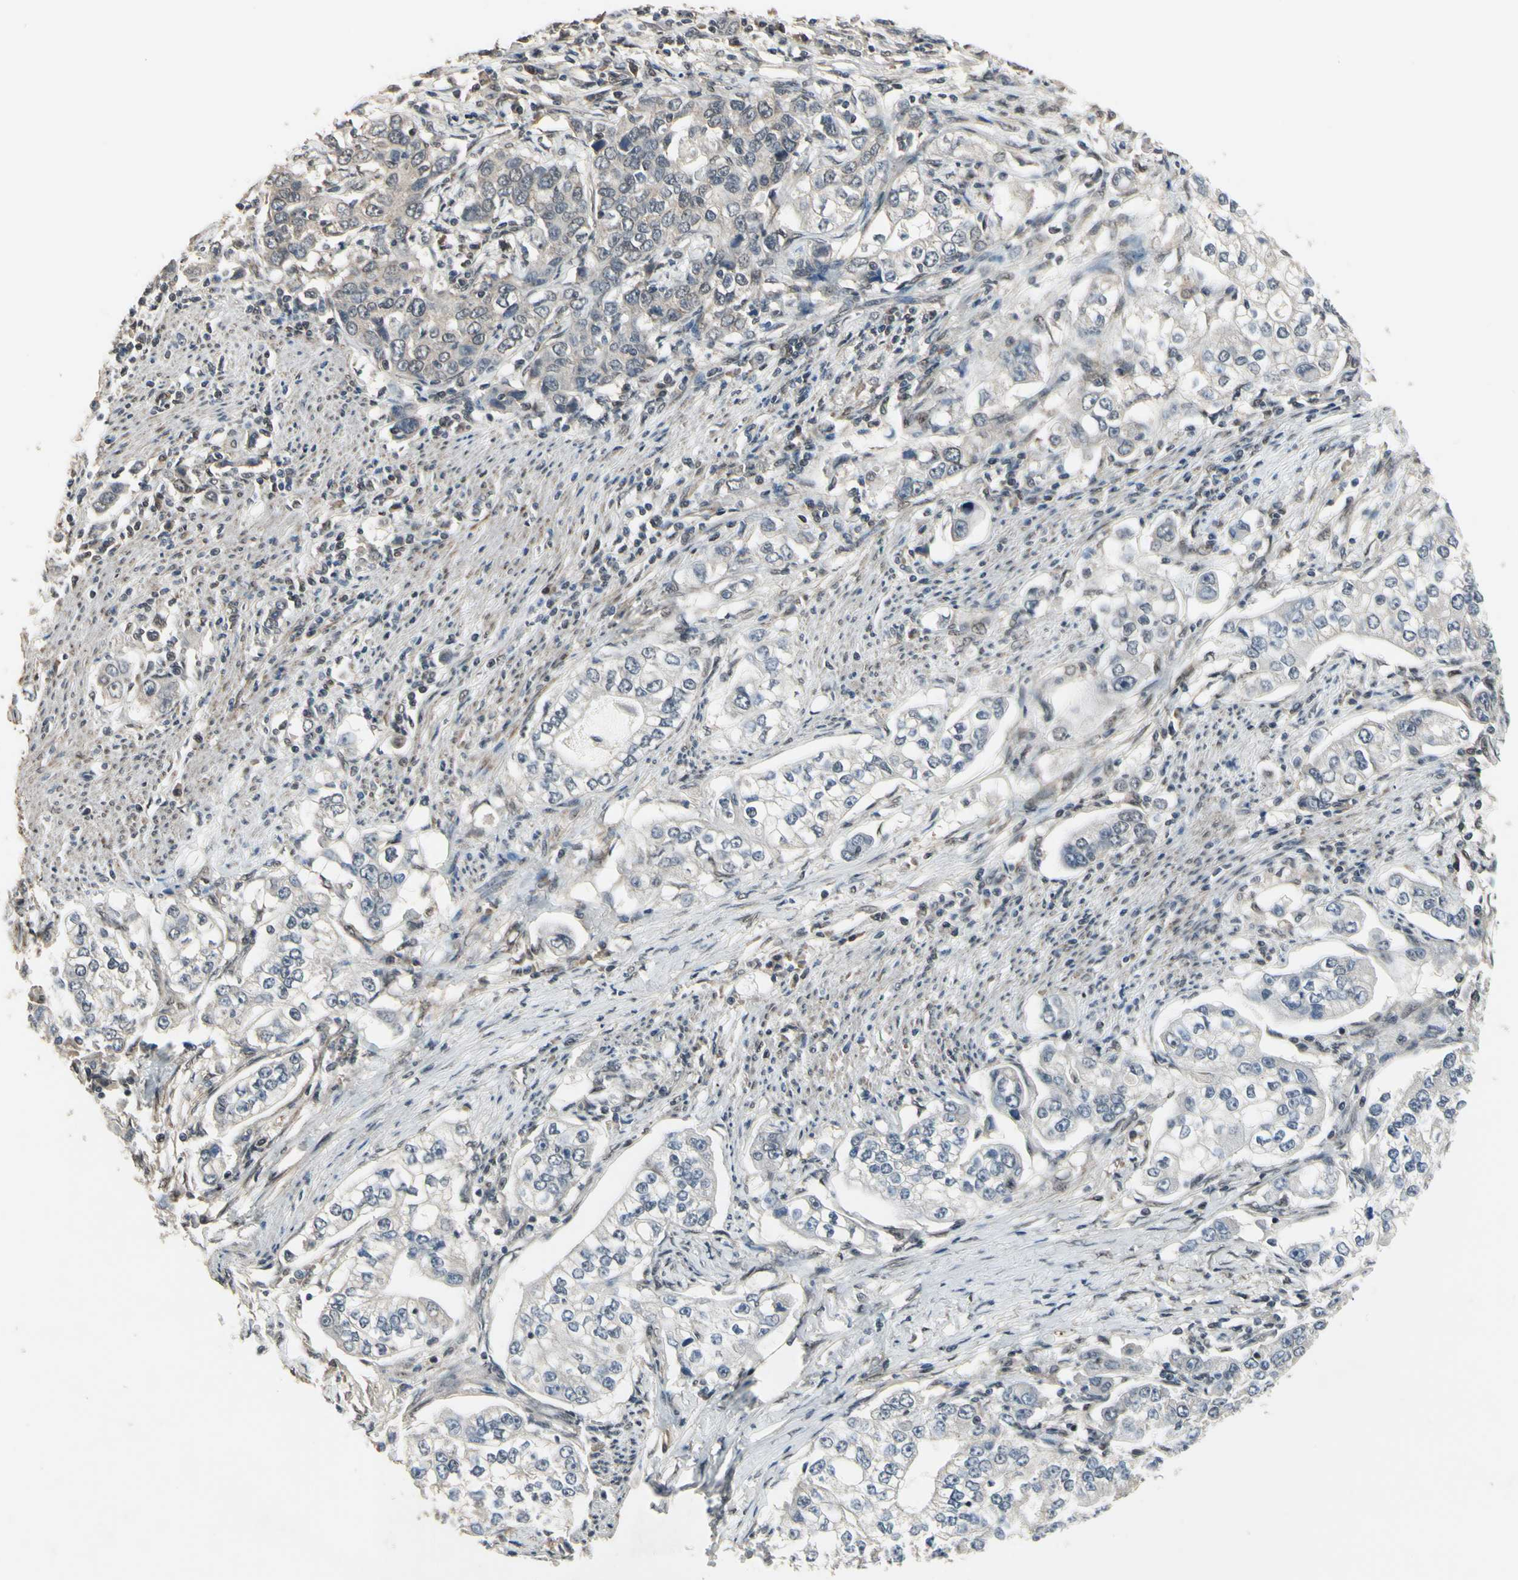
{"staining": {"intensity": "negative", "quantity": "none", "location": "none"}, "tissue": "stomach cancer", "cell_type": "Tumor cells", "image_type": "cancer", "snomed": [{"axis": "morphology", "description": "Adenocarcinoma, NOS"}, {"axis": "topography", "description": "Stomach, lower"}], "caption": "An immunohistochemistry histopathology image of stomach cancer is shown. There is no staining in tumor cells of stomach cancer.", "gene": "ZNF174", "patient": {"sex": "female", "age": 72}}